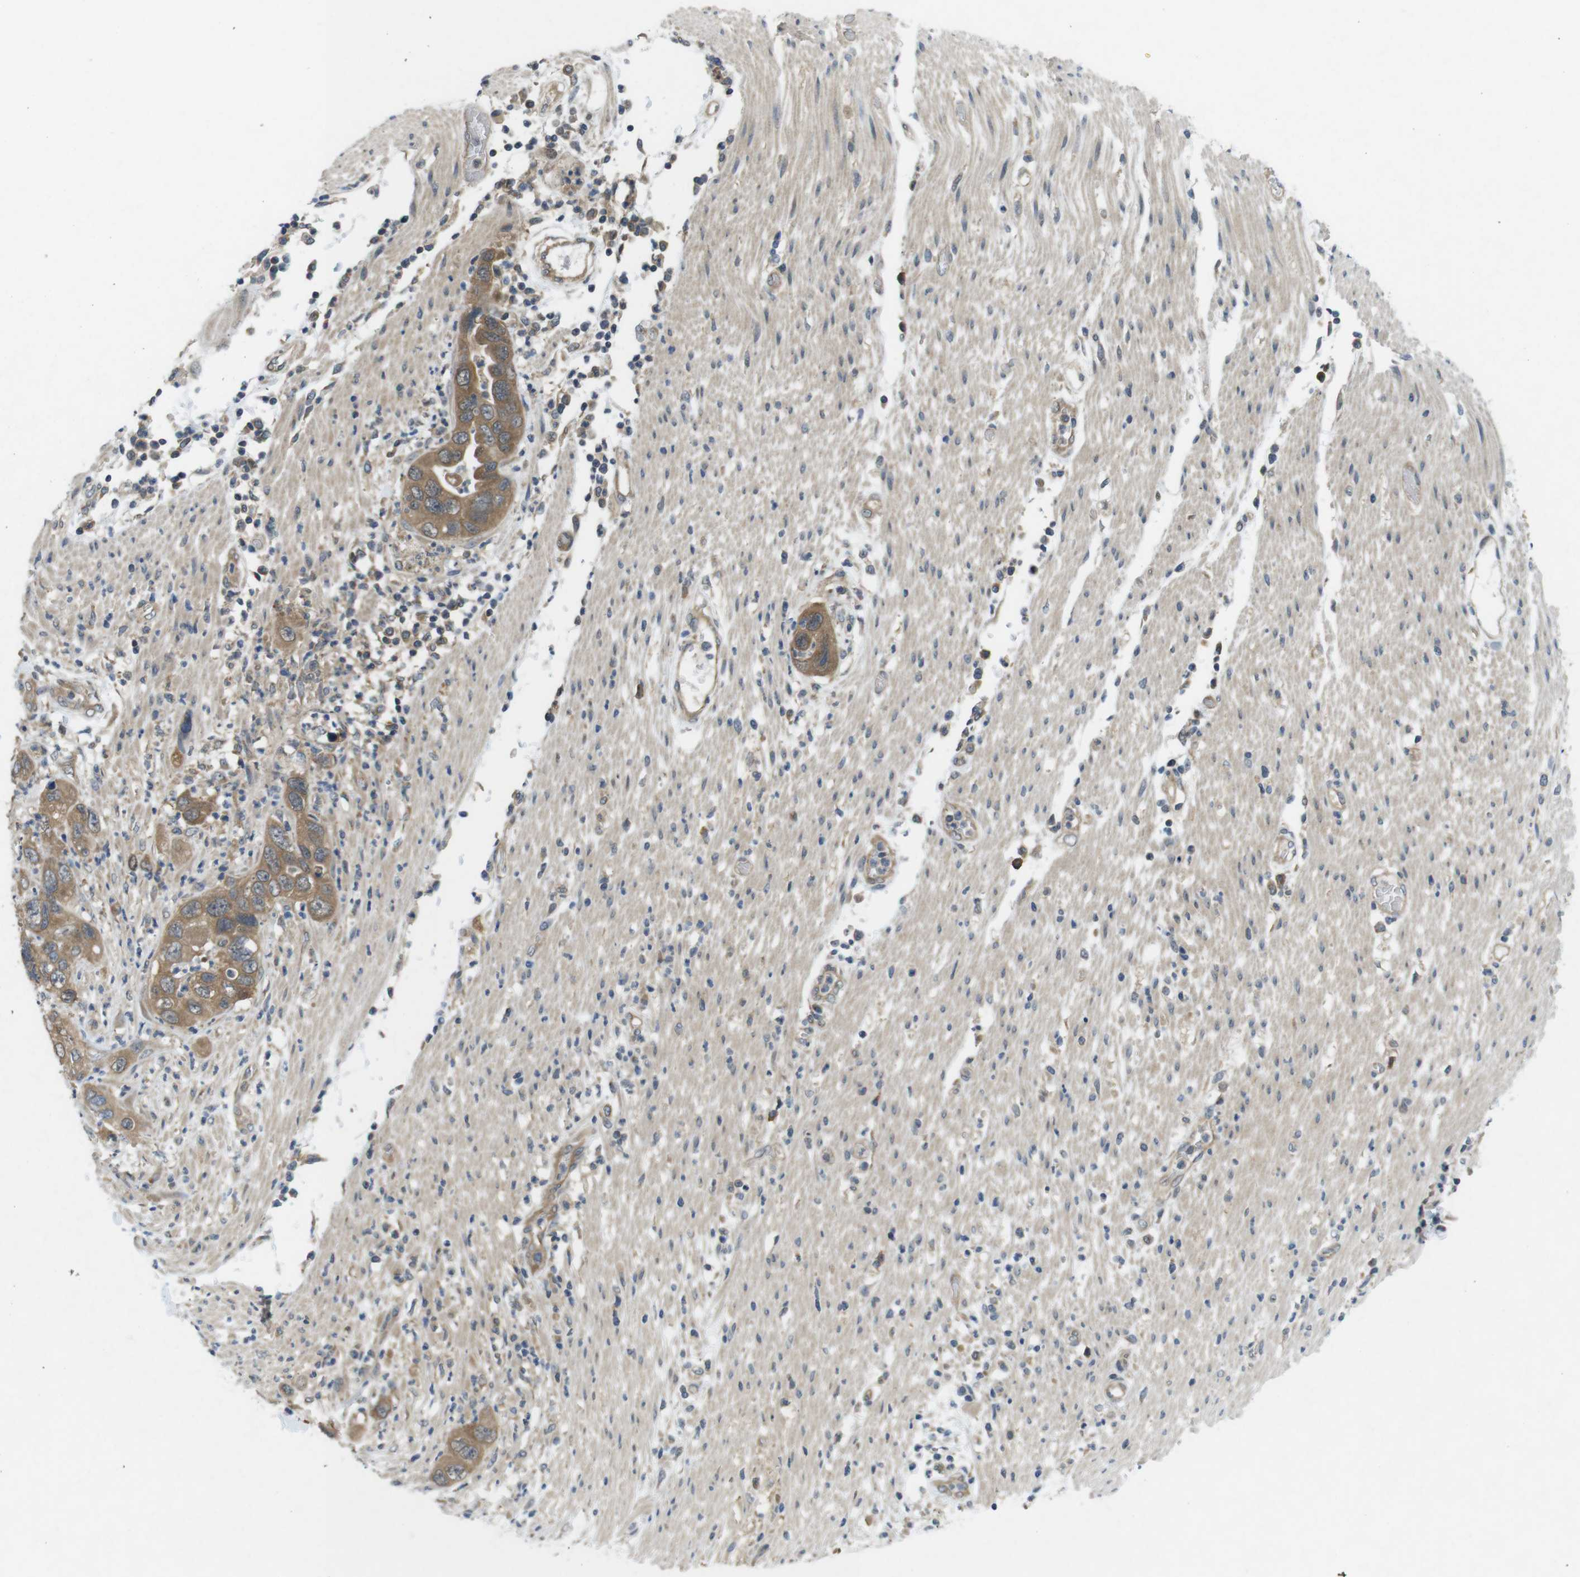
{"staining": {"intensity": "moderate", "quantity": ">75%", "location": "cytoplasmic/membranous"}, "tissue": "pancreatic cancer", "cell_type": "Tumor cells", "image_type": "cancer", "snomed": [{"axis": "morphology", "description": "Adenocarcinoma, NOS"}, {"axis": "topography", "description": "Pancreas"}], "caption": "IHC histopathology image of neoplastic tissue: pancreatic adenocarcinoma stained using immunohistochemistry (IHC) reveals medium levels of moderate protein expression localized specifically in the cytoplasmic/membranous of tumor cells, appearing as a cytoplasmic/membranous brown color.", "gene": "SUGT1", "patient": {"sex": "female", "age": 71}}